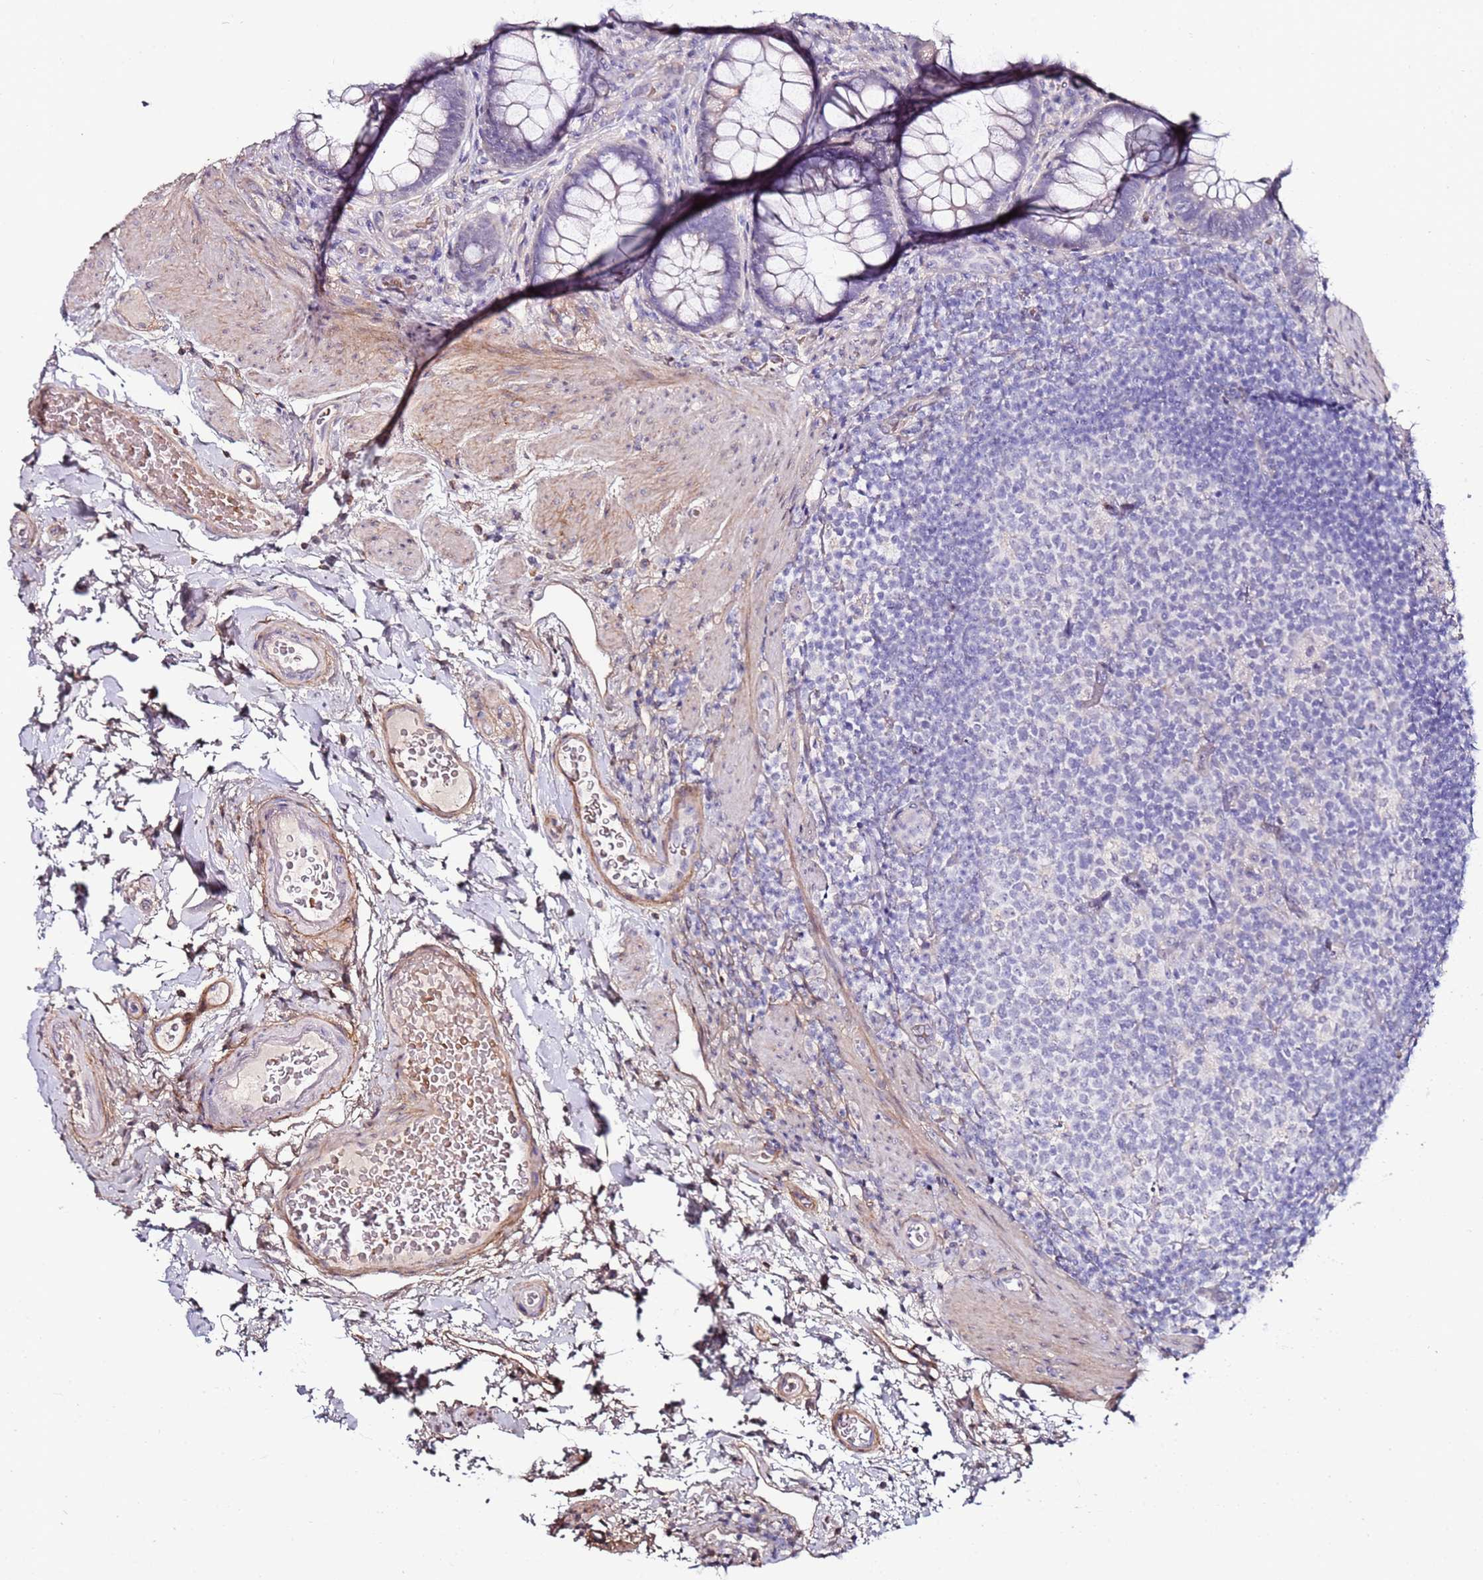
{"staining": {"intensity": "negative", "quantity": "none", "location": "none"}, "tissue": "rectum", "cell_type": "Glandular cells", "image_type": "normal", "snomed": [{"axis": "morphology", "description": "Normal tissue, NOS"}, {"axis": "topography", "description": "Rectum"}, {"axis": "topography", "description": "Peripheral nerve tissue"}], "caption": "DAB (3,3'-diaminobenzidine) immunohistochemical staining of unremarkable human rectum displays no significant expression in glandular cells.", "gene": "C3orf80", "patient": {"sex": "female", "age": 69}}